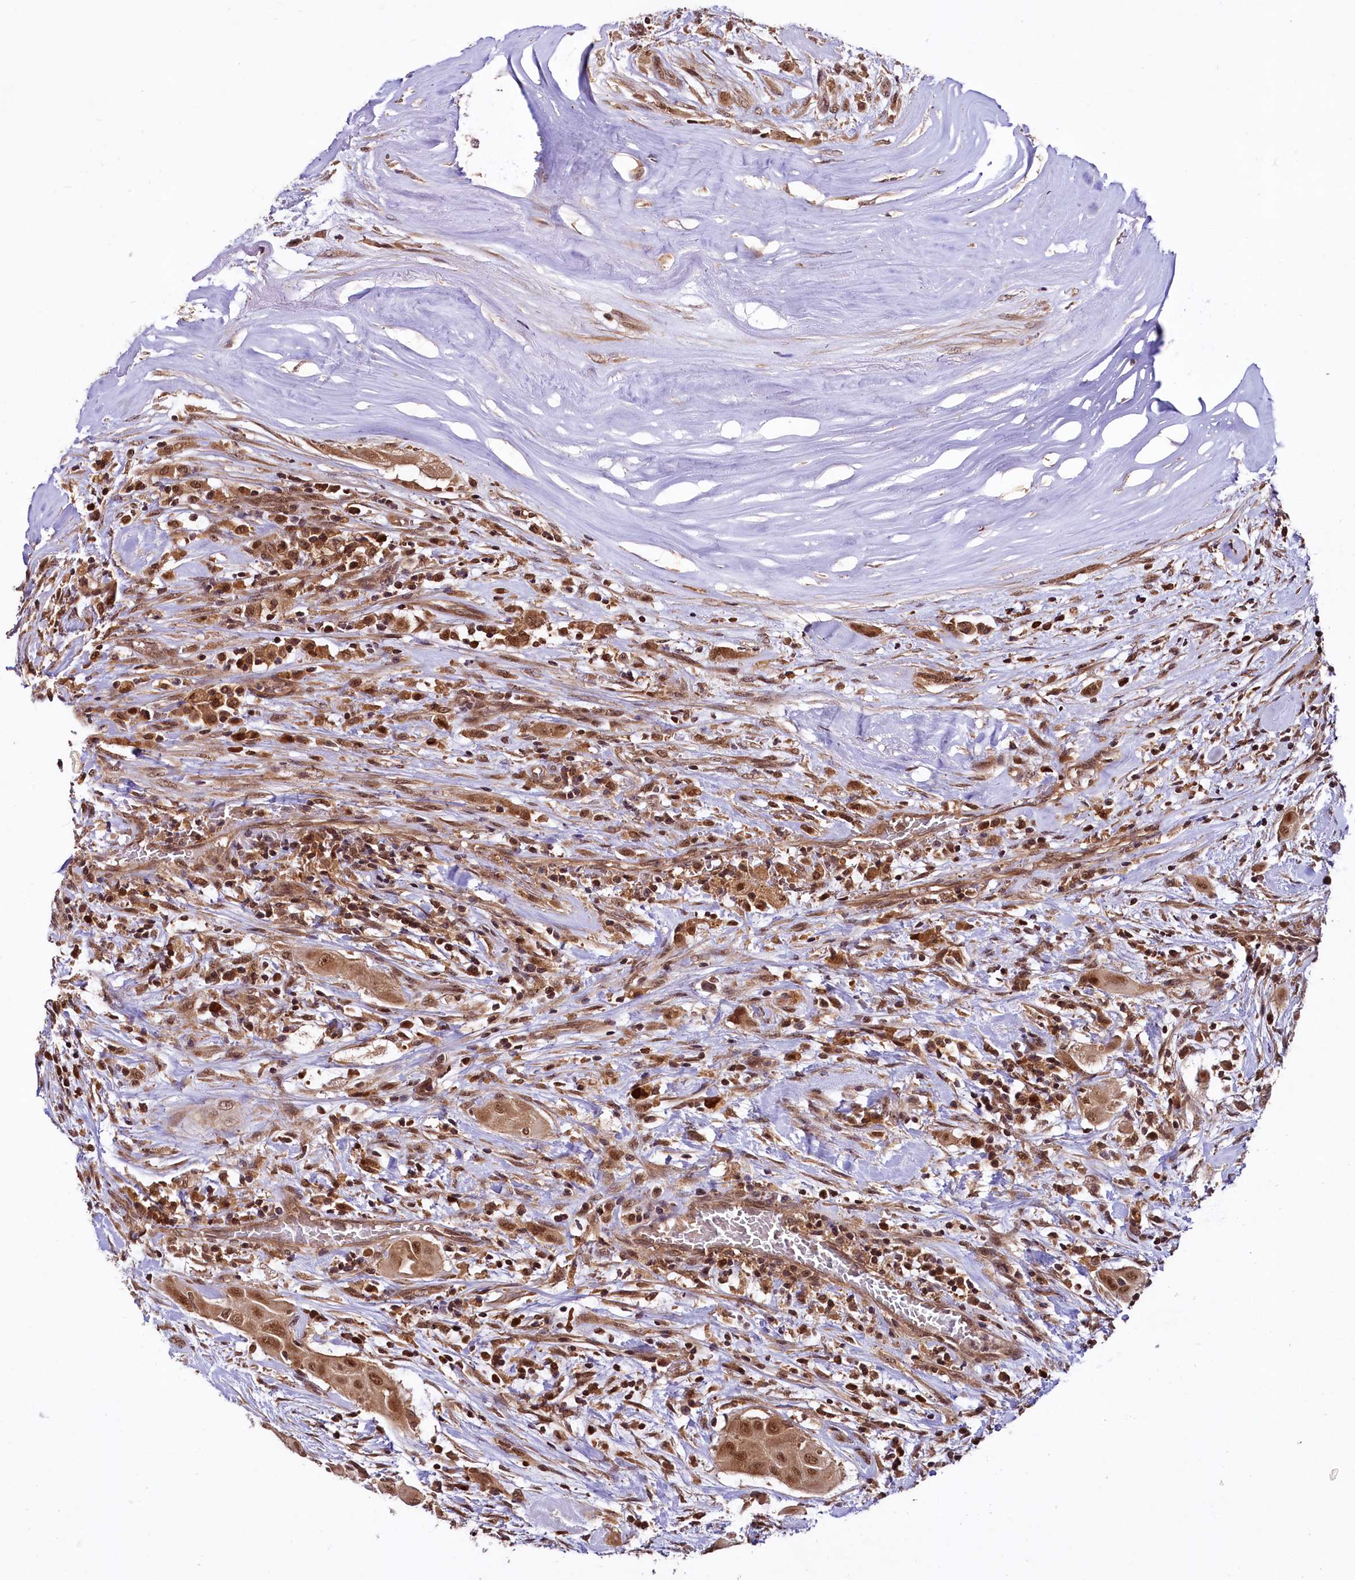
{"staining": {"intensity": "strong", "quantity": ">75%", "location": "cytoplasmic/membranous,nuclear"}, "tissue": "thyroid cancer", "cell_type": "Tumor cells", "image_type": "cancer", "snomed": [{"axis": "morphology", "description": "Papillary adenocarcinoma, NOS"}, {"axis": "topography", "description": "Thyroid gland"}], "caption": "Tumor cells demonstrate high levels of strong cytoplasmic/membranous and nuclear staining in about >75% of cells in papillary adenocarcinoma (thyroid).", "gene": "UBE3A", "patient": {"sex": "female", "age": 59}}